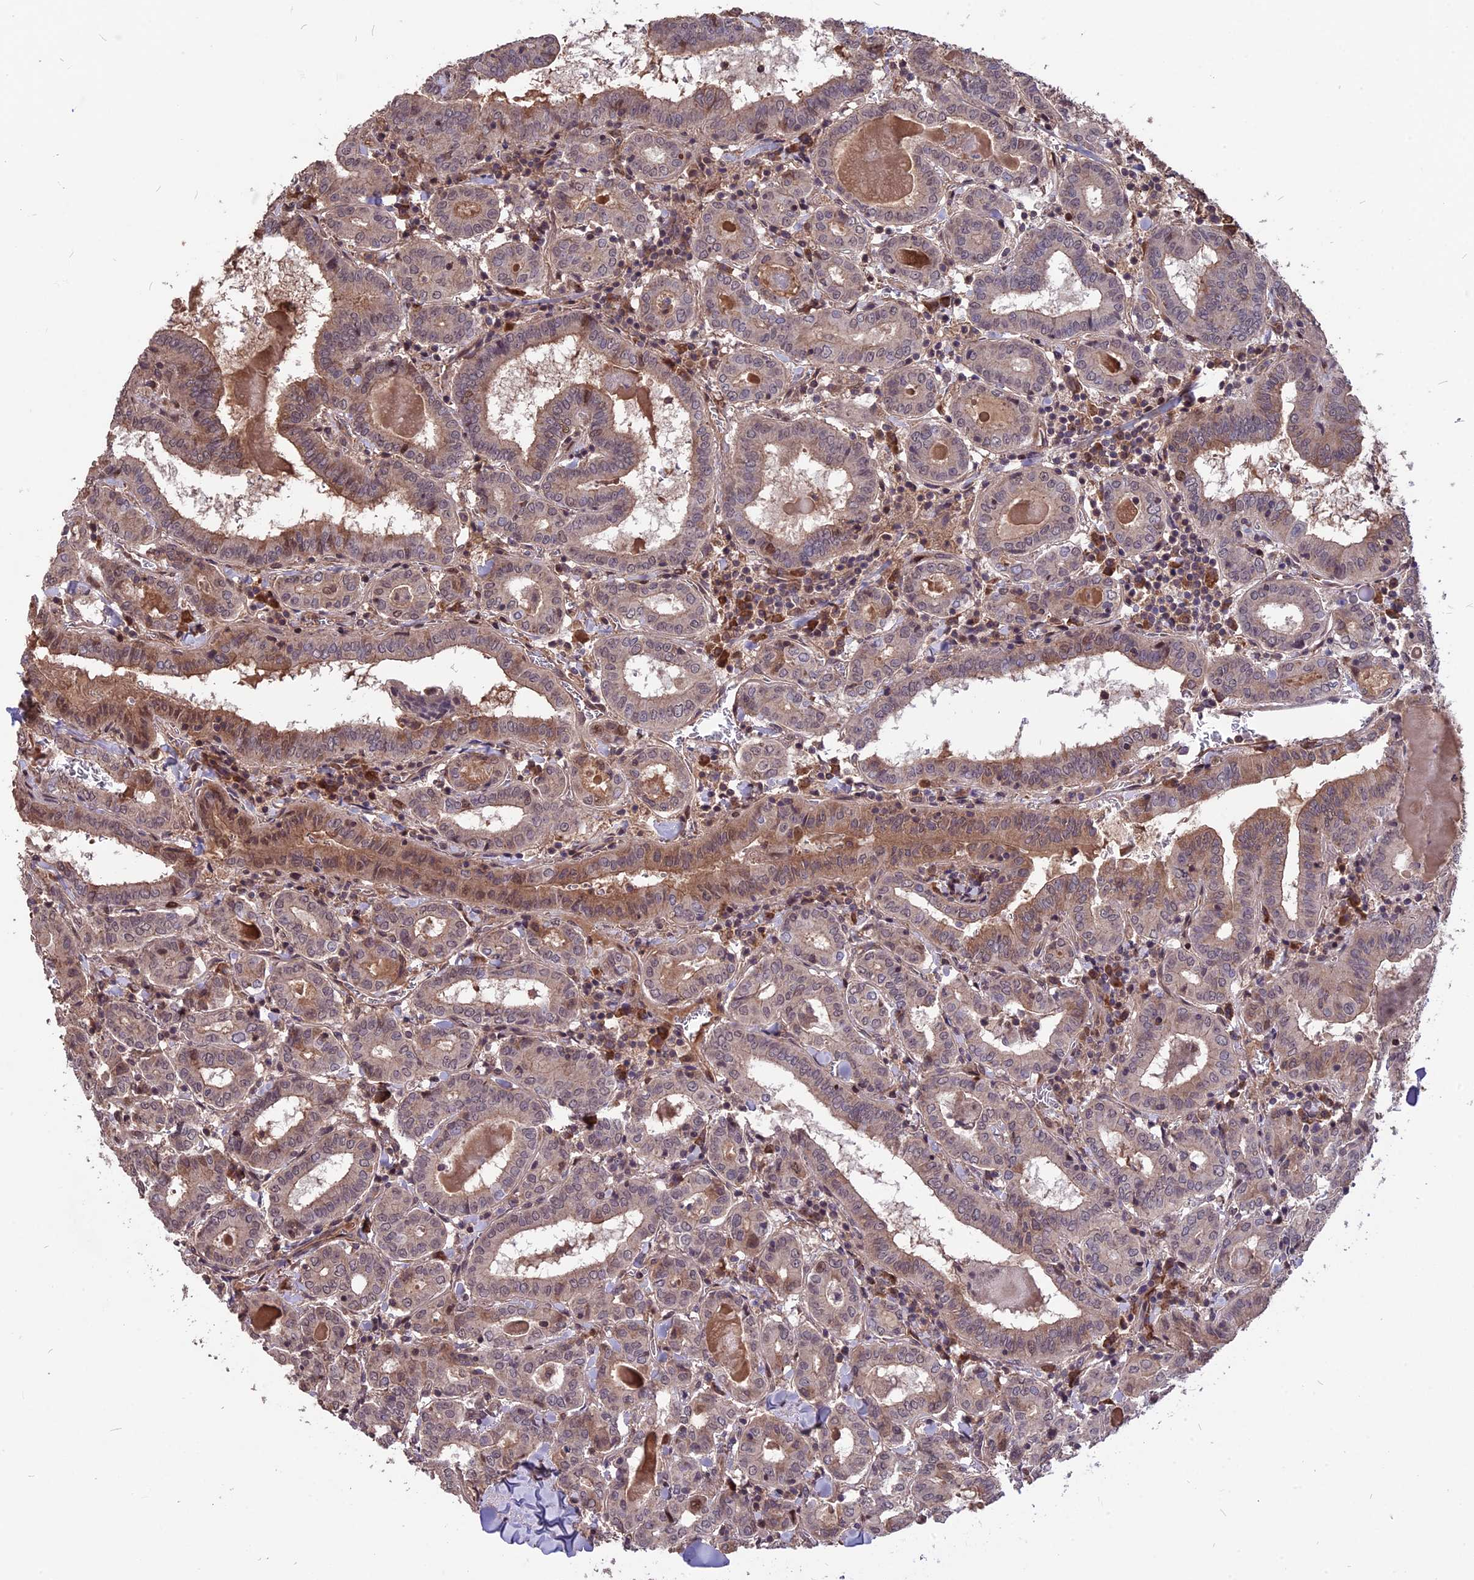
{"staining": {"intensity": "weak", "quantity": "25%-75%", "location": "cytoplasmic/membranous"}, "tissue": "thyroid cancer", "cell_type": "Tumor cells", "image_type": "cancer", "snomed": [{"axis": "morphology", "description": "Papillary adenocarcinoma, NOS"}, {"axis": "topography", "description": "Thyroid gland"}], "caption": "The photomicrograph demonstrates immunohistochemical staining of thyroid papillary adenocarcinoma. There is weak cytoplasmic/membranous positivity is identified in about 25%-75% of tumor cells.", "gene": "ZNF598", "patient": {"sex": "female", "age": 72}}